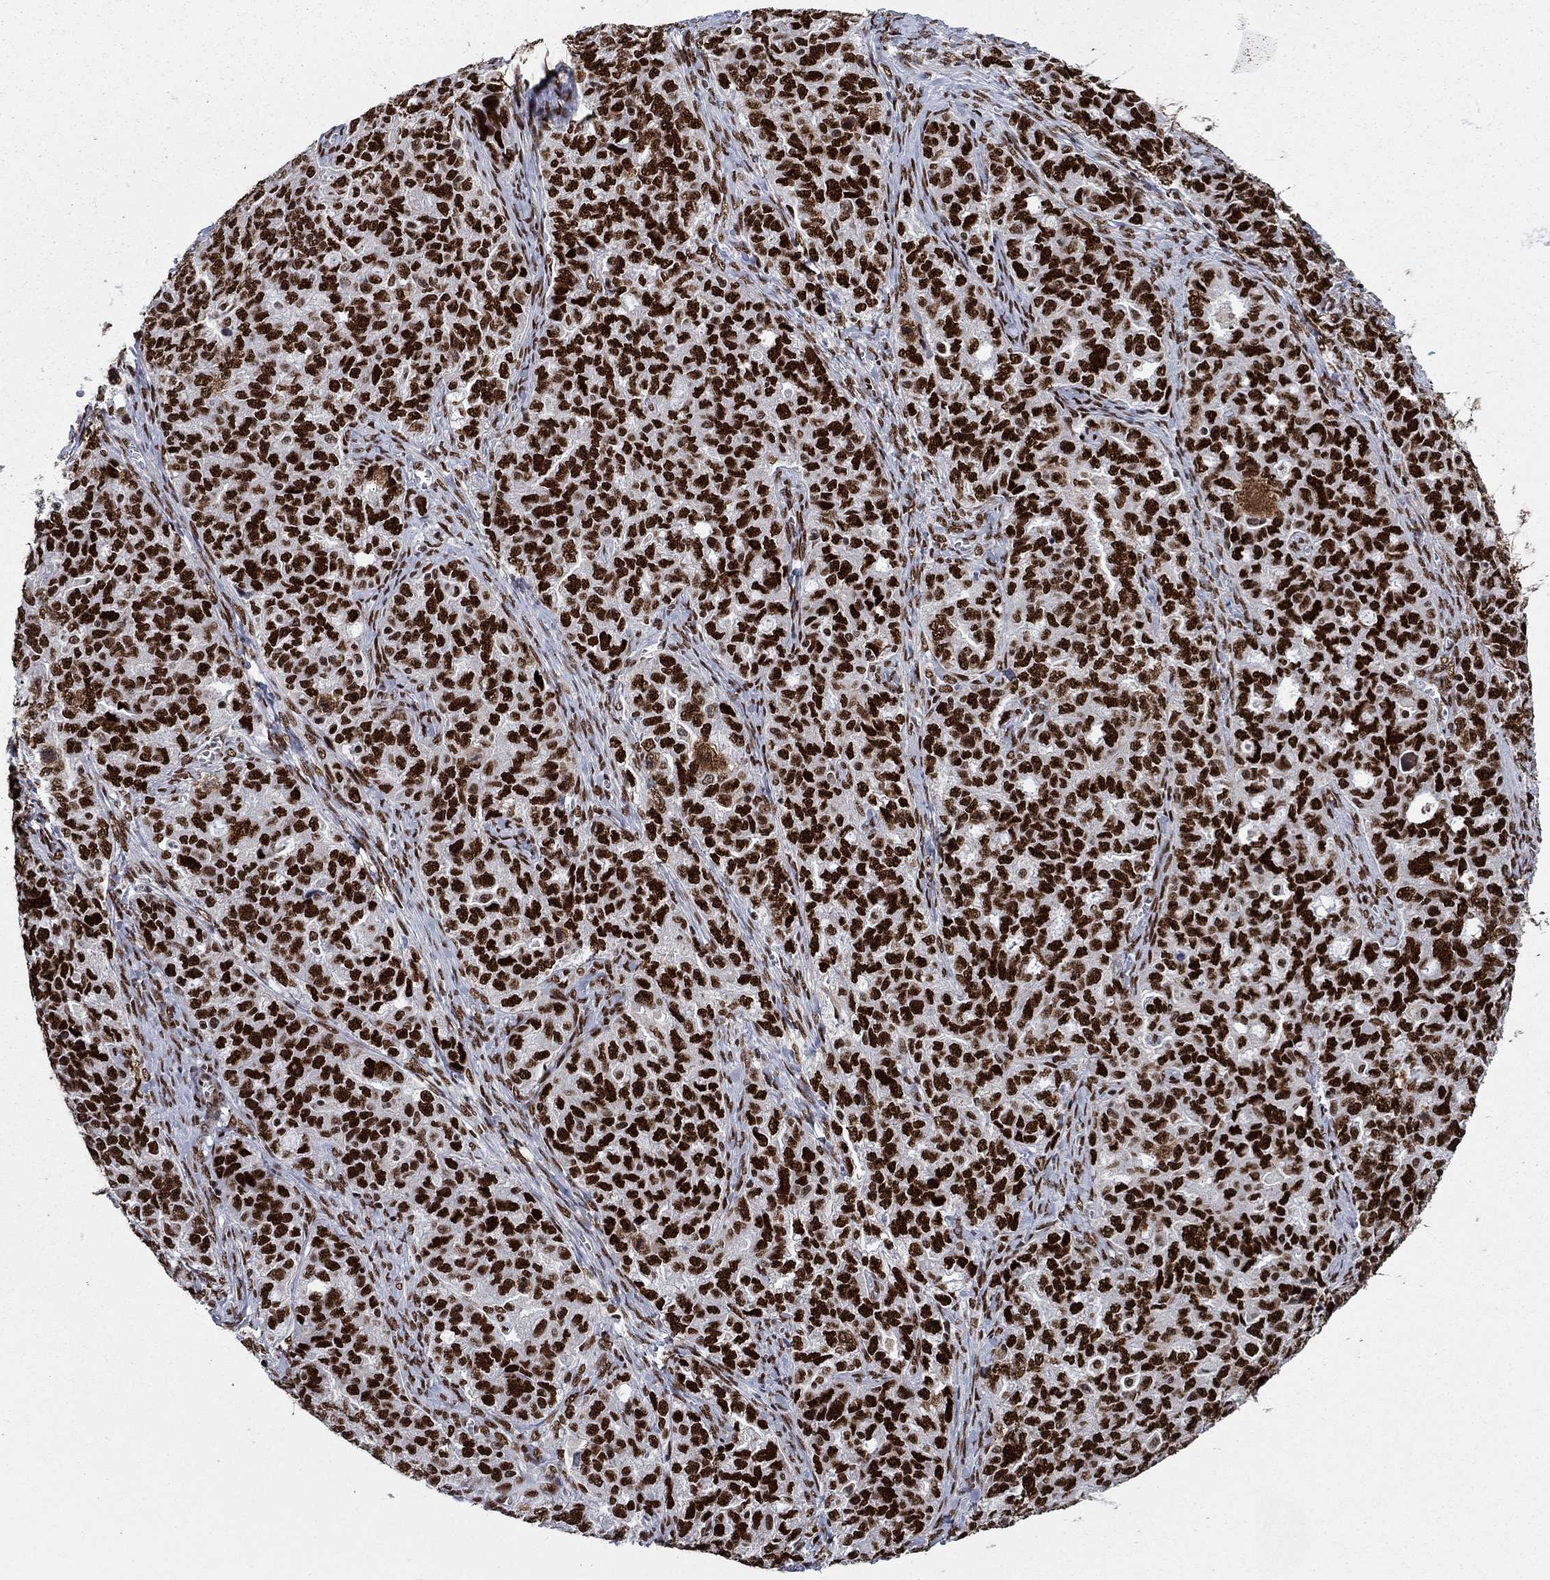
{"staining": {"intensity": "strong", "quantity": ">75%", "location": "nuclear"}, "tissue": "ovarian cancer", "cell_type": "Tumor cells", "image_type": "cancer", "snomed": [{"axis": "morphology", "description": "Cystadenocarcinoma, serous, NOS"}, {"axis": "topography", "description": "Ovary"}], "caption": "Approximately >75% of tumor cells in human ovarian cancer (serous cystadenocarcinoma) show strong nuclear protein positivity as visualized by brown immunohistochemical staining.", "gene": "RPRD1B", "patient": {"sex": "female", "age": 51}}